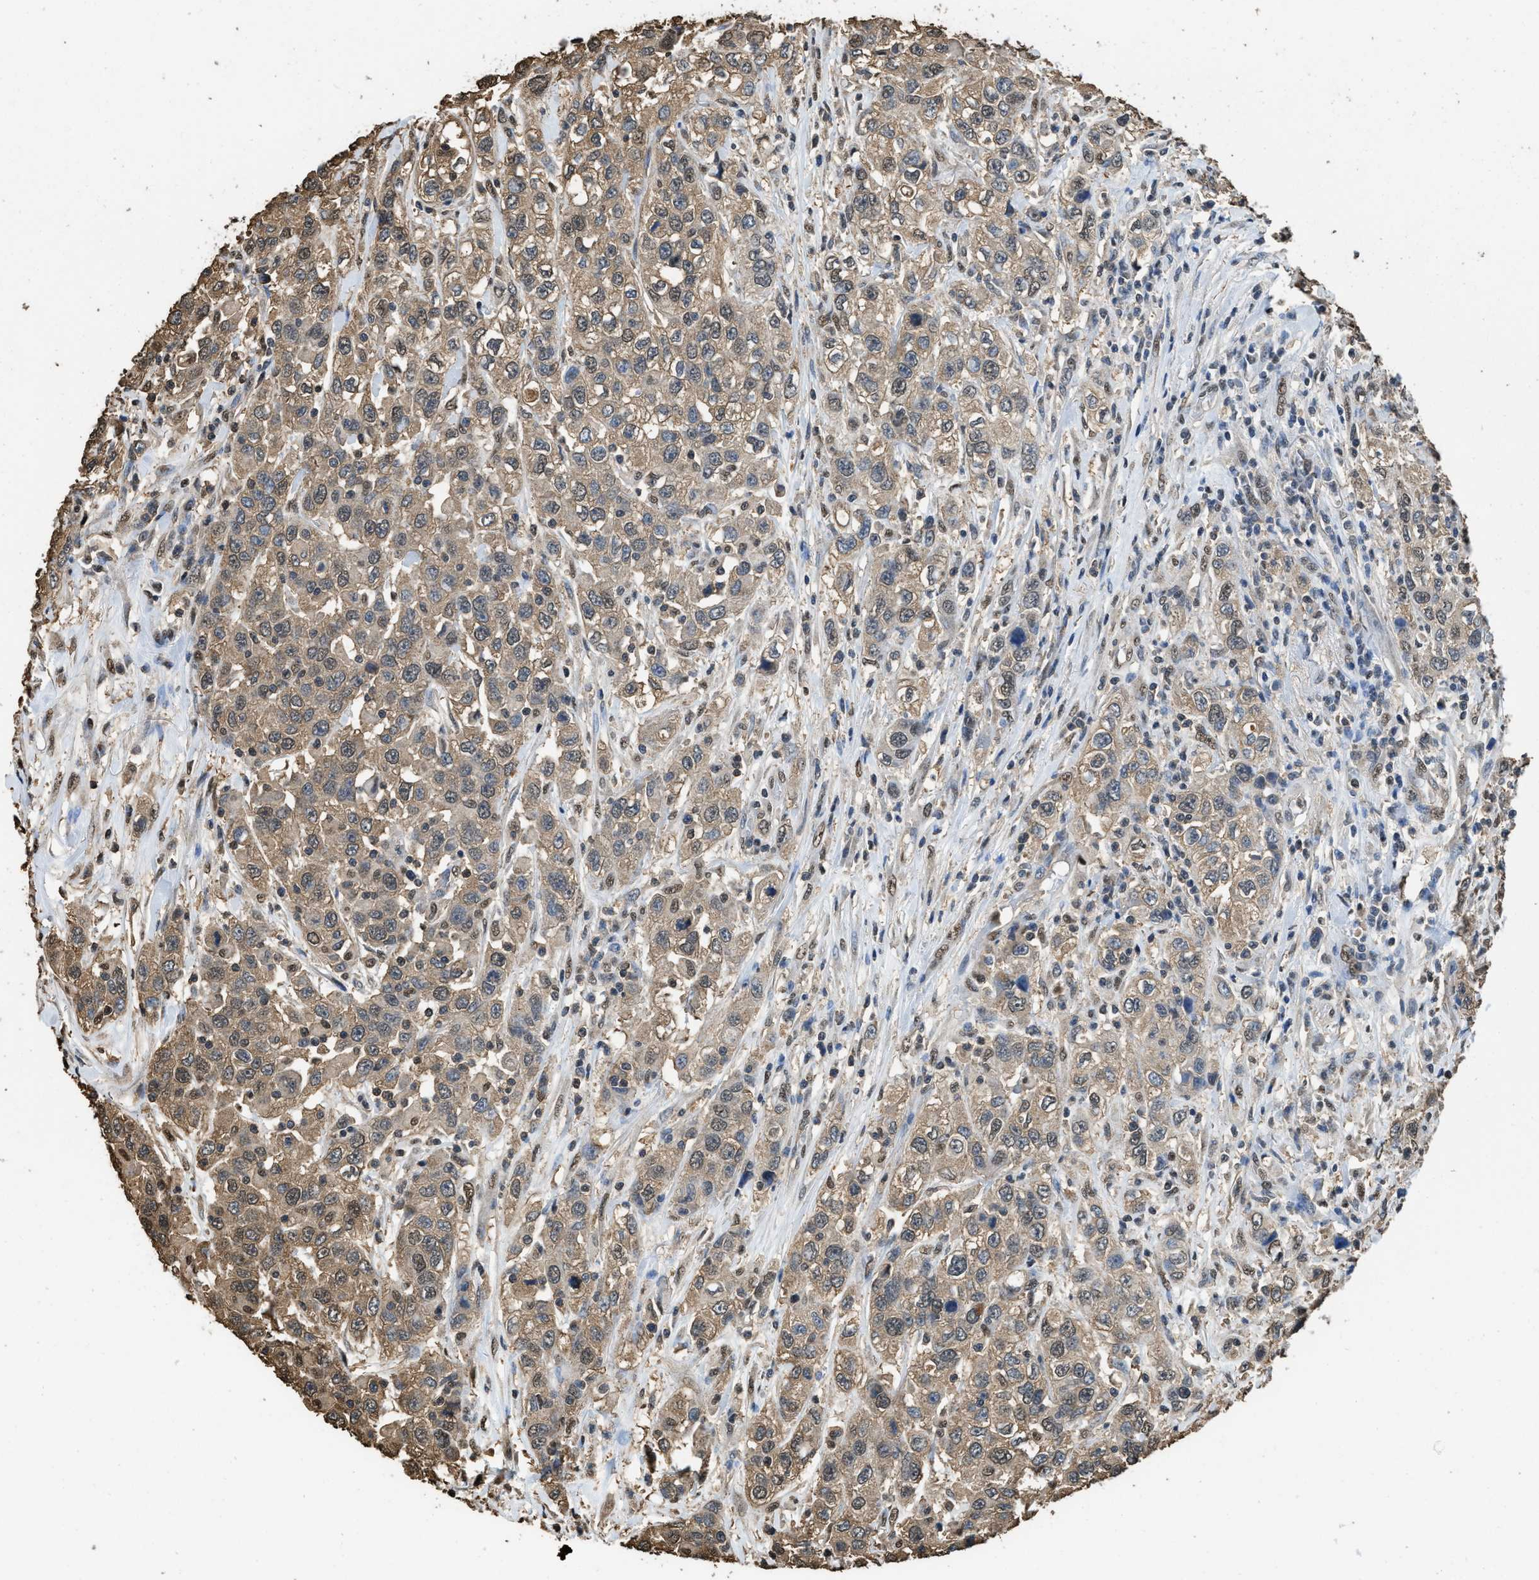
{"staining": {"intensity": "weak", "quantity": ">75%", "location": "cytoplasmic/membranous"}, "tissue": "urothelial cancer", "cell_type": "Tumor cells", "image_type": "cancer", "snomed": [{"axis": "morphology", "description": "Urothelial carcinoma, High grade"}, {"axis": "topography", "description": "Urinary bladder"}], "caption": "The histopathology image displays staining of urothelial cancer, revealing weak cytoplasmic/membranous protein positivity (brown color) within tumor cells.", "gene": "GAPDH", "patient": {"sex": "female", "age": 80}}